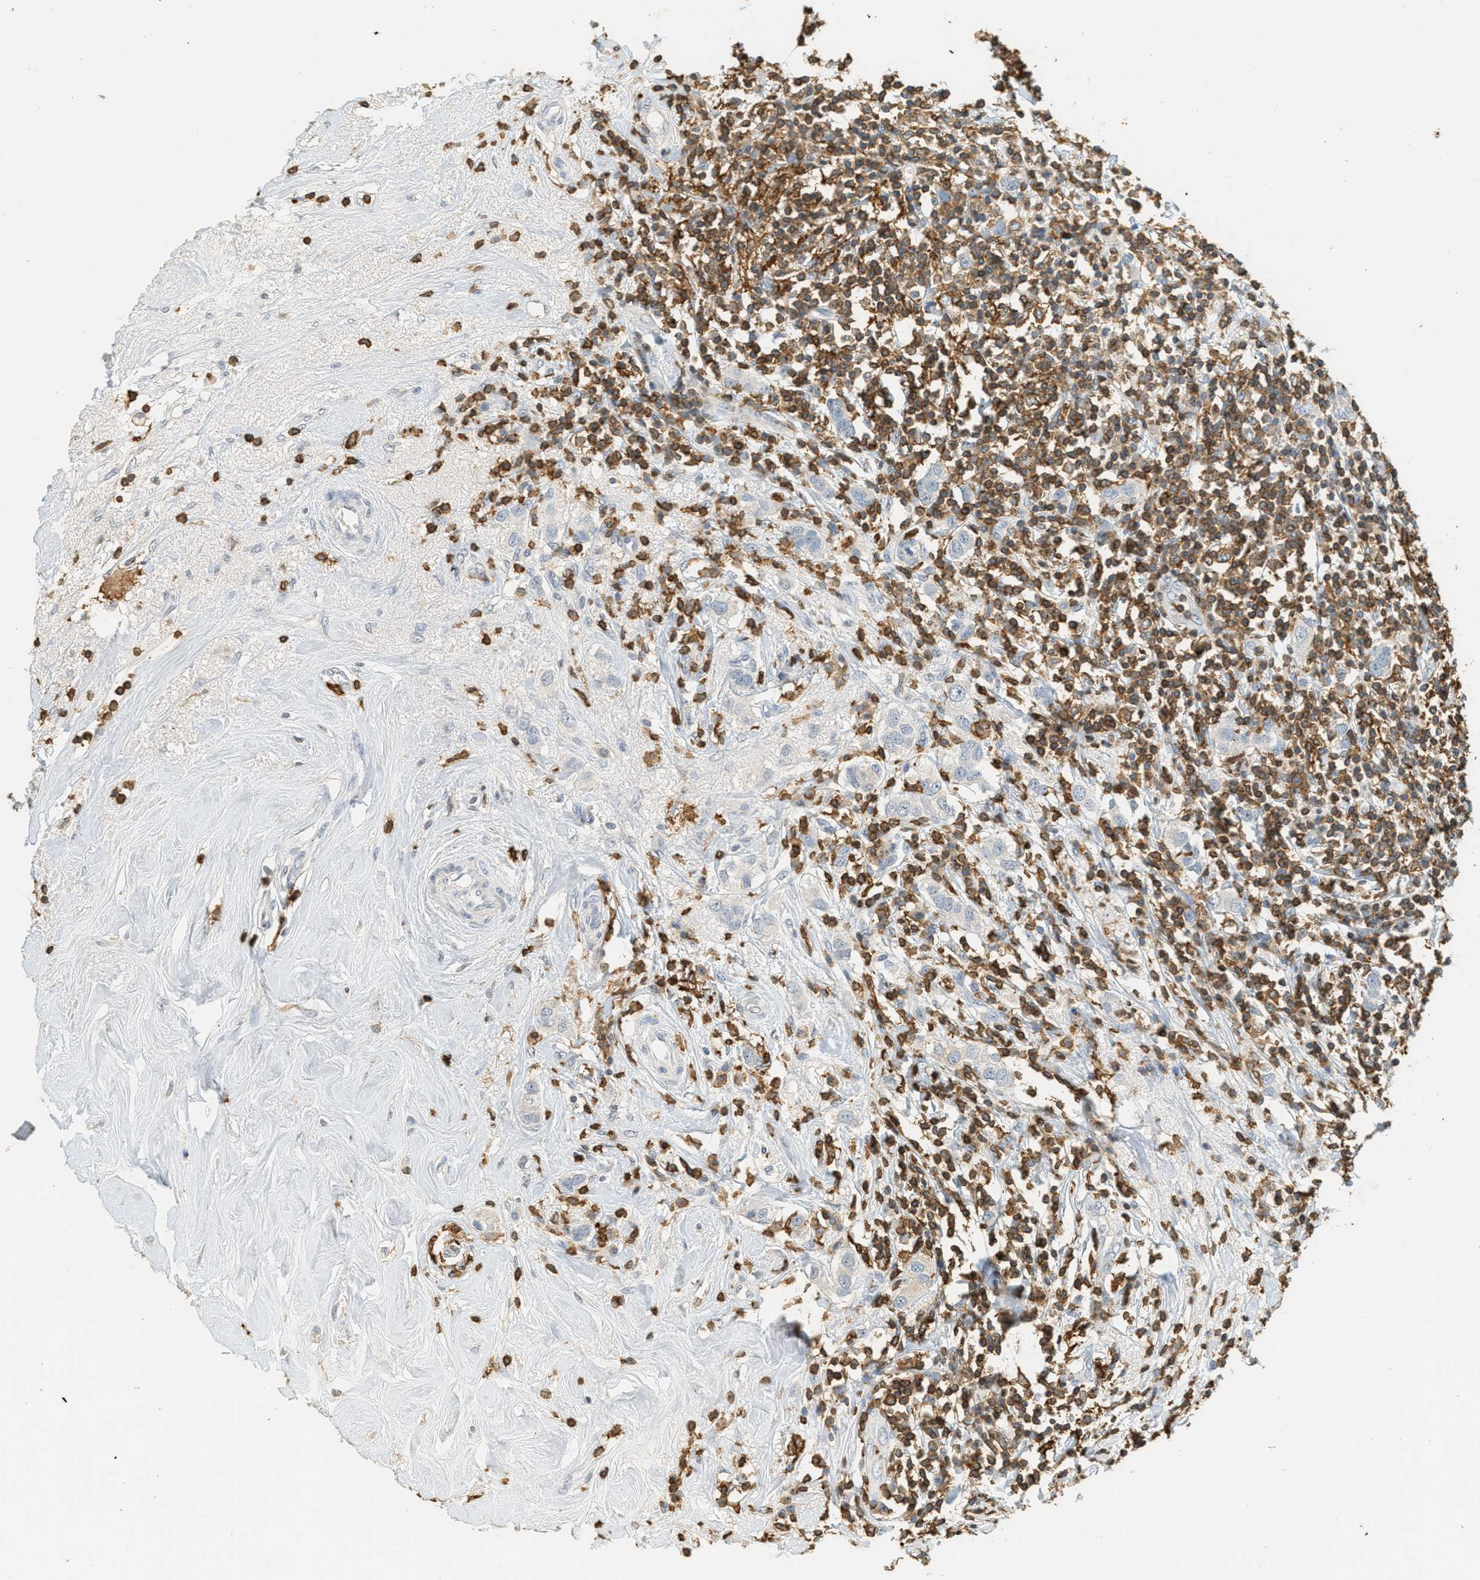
{"staining": {"intensity": "negative", "quantity": "none", "location": "none"}, "tissue": "breast cancer", "cell_type": "Tumor cells", "image_type": "cancer", "snomed": [{"axis": "morphology", "description": "Duct carcinoma"}, {"axis": "topography", "description": "Breast"}], "caption": "The immunohistochemistry (IHC) image has no significant positivity in tumor cells of breast cancer (invasive ductal carcinoma) tissue.", "gene": "LSP1", "patient": {"sex": "female", "age": 50}}